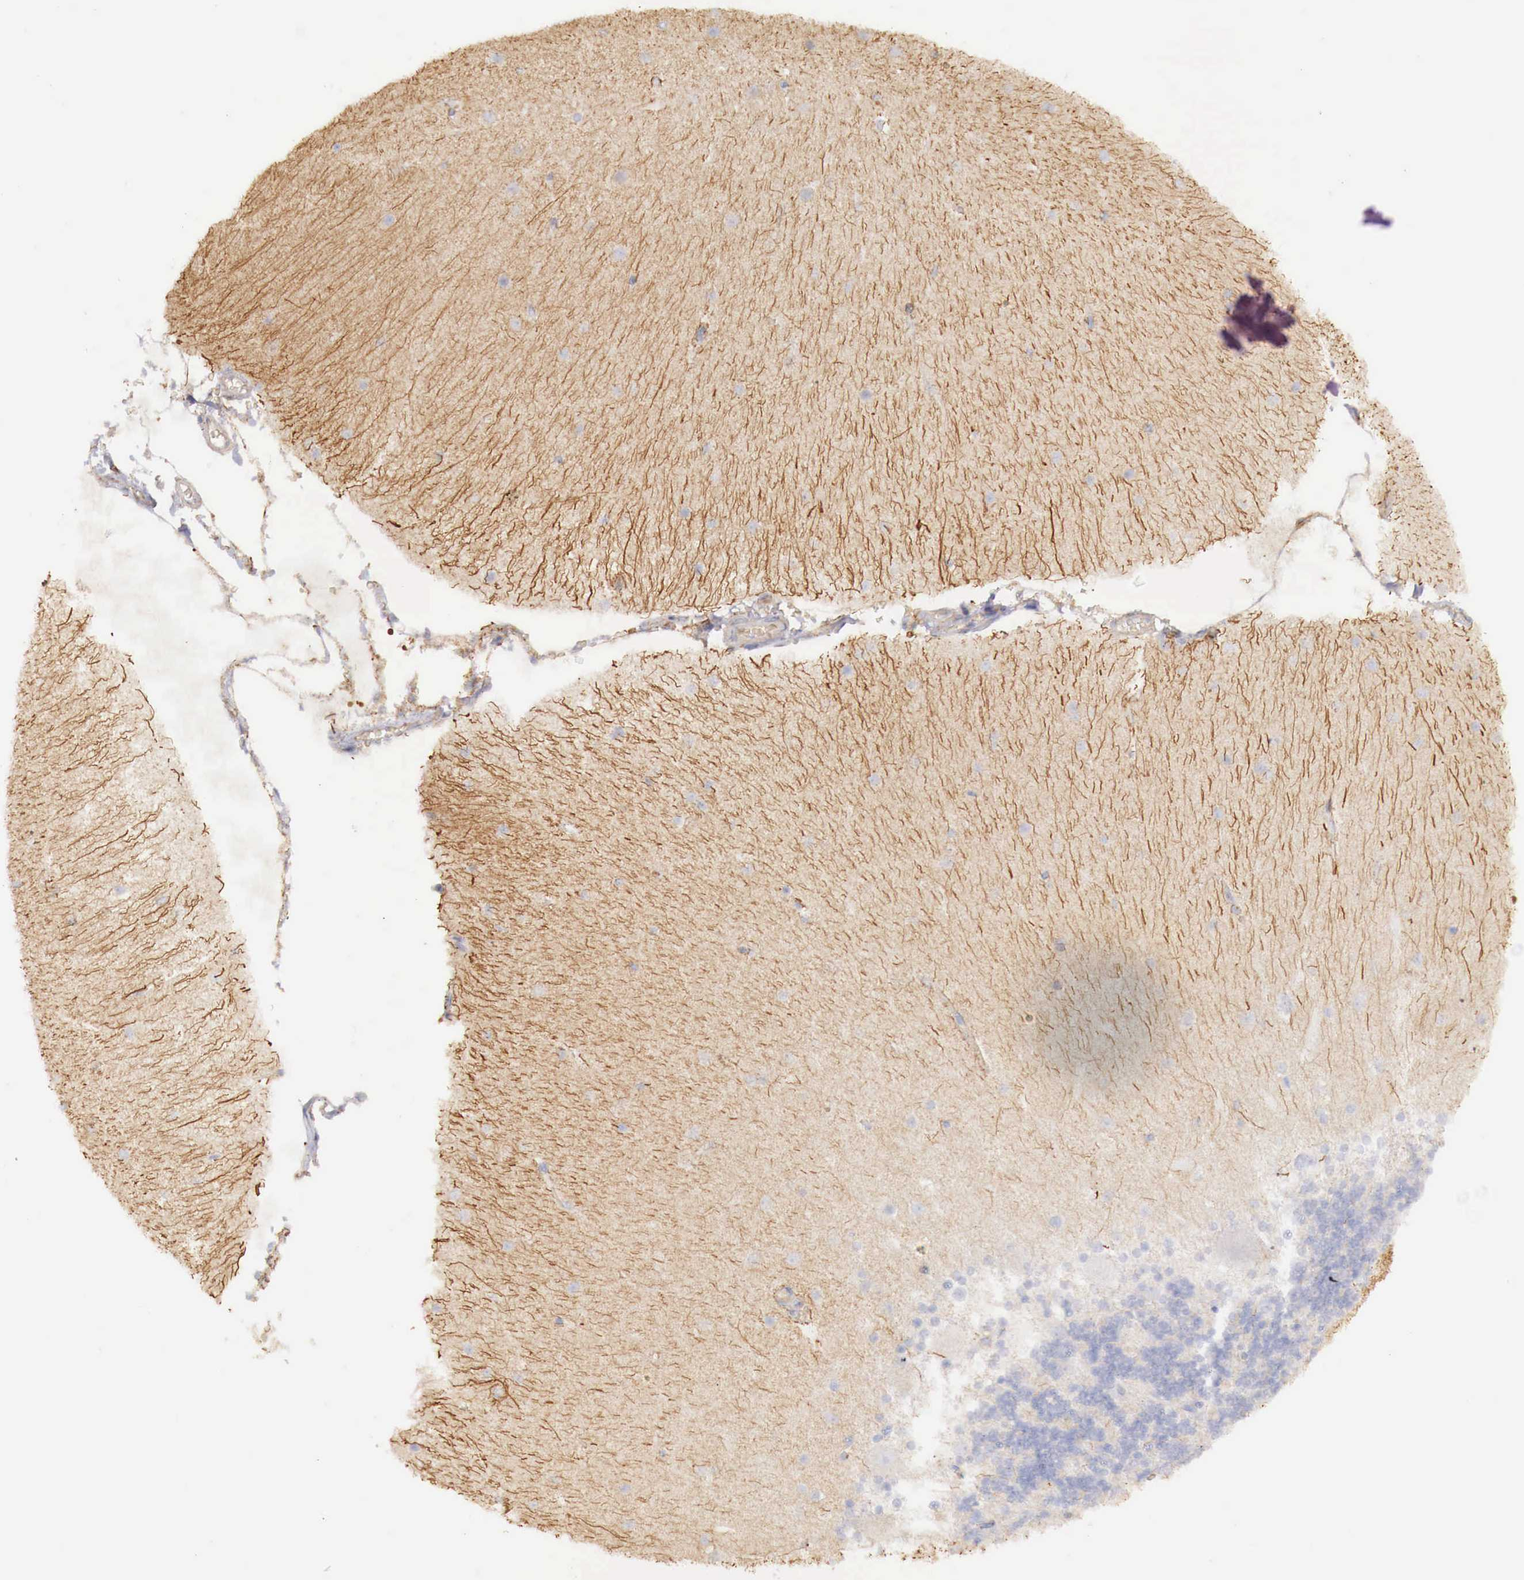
{"staining": {"intensity": "negative", "quantity": "none", "location": "none"}, "tissue": "cerebellum", "cell_type": "Cells in granular layer", "image_type": "normal", "snomed": [{"axis": "morphology", "description": "Normal tissue, NOS"}, {"axis": "topography", "description": "Cerebellum"}], "caption": "Immunohistochemistry image of normal human cerebellum stained for a protein (brown), which reveals no expression in cells in granular layer. Nuclei are stained in blue.", "gene": "KLHDC7B", "patient": {"sex": "female", "age": 54}}